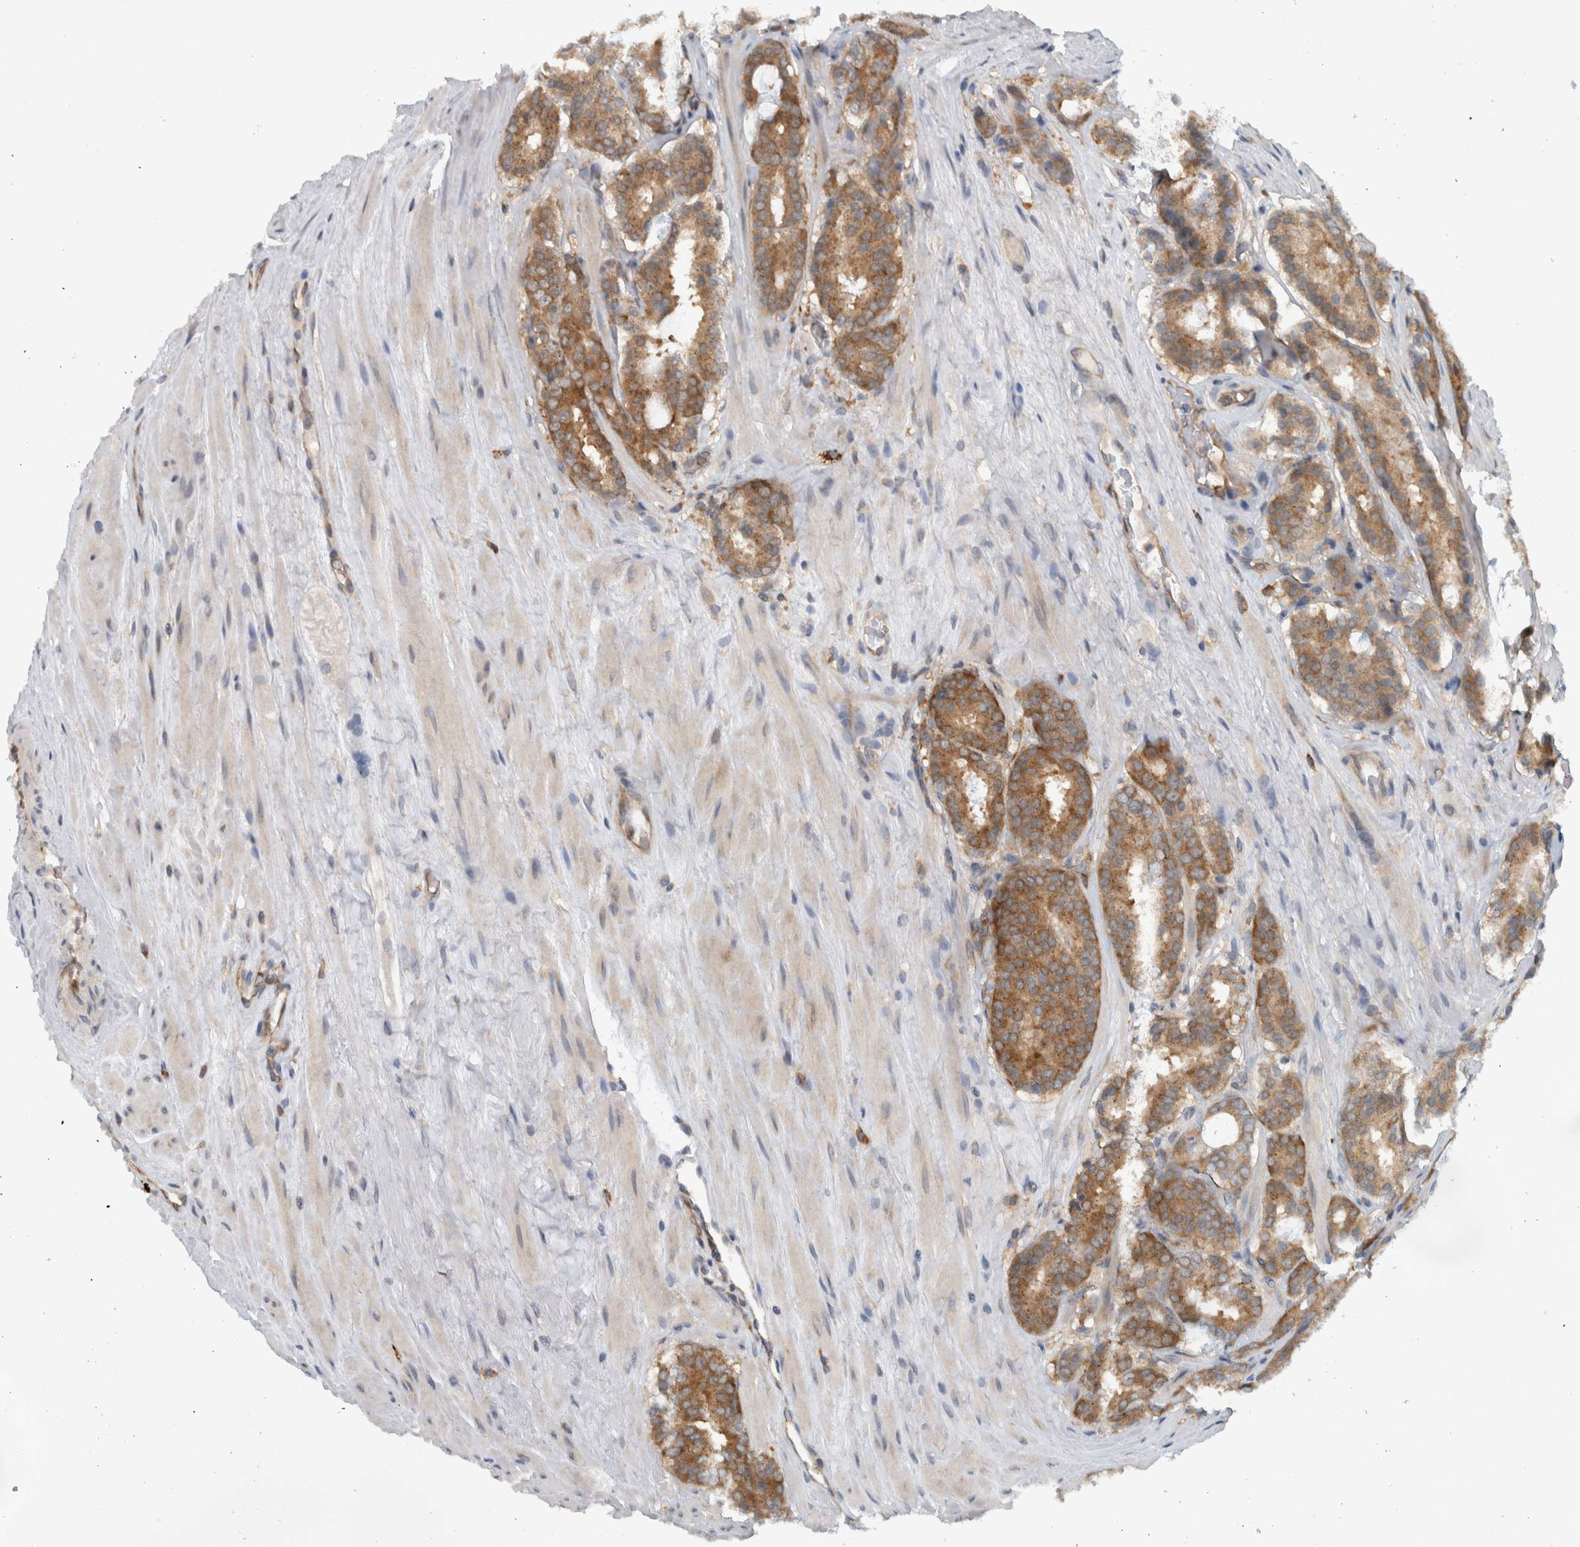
{"staining": {"intensity": "moderate", "quantity": ">75%", "location": "cytoplasmic/membranous"}, "tissue": "prostate cancer", "cell_type": "Tumor cells", "image_type": "cancer", "snomed": [{"axis": "morphology", "description": "Adenocarcinoma, Low grade"}, {"axis": "topography", "description": "Prostate"}], "caption": "Prostate cancer tissue demonstrates moderate cytoplasmic/membranous positivity in approximately >75% of tumor cells, visualized by immunohistochemistry. Ihc stains the protein of interest in brown and the nuclei are stained blue.", "gene": "CCDC43", "patient": {"sex": "male", "age": 69}}